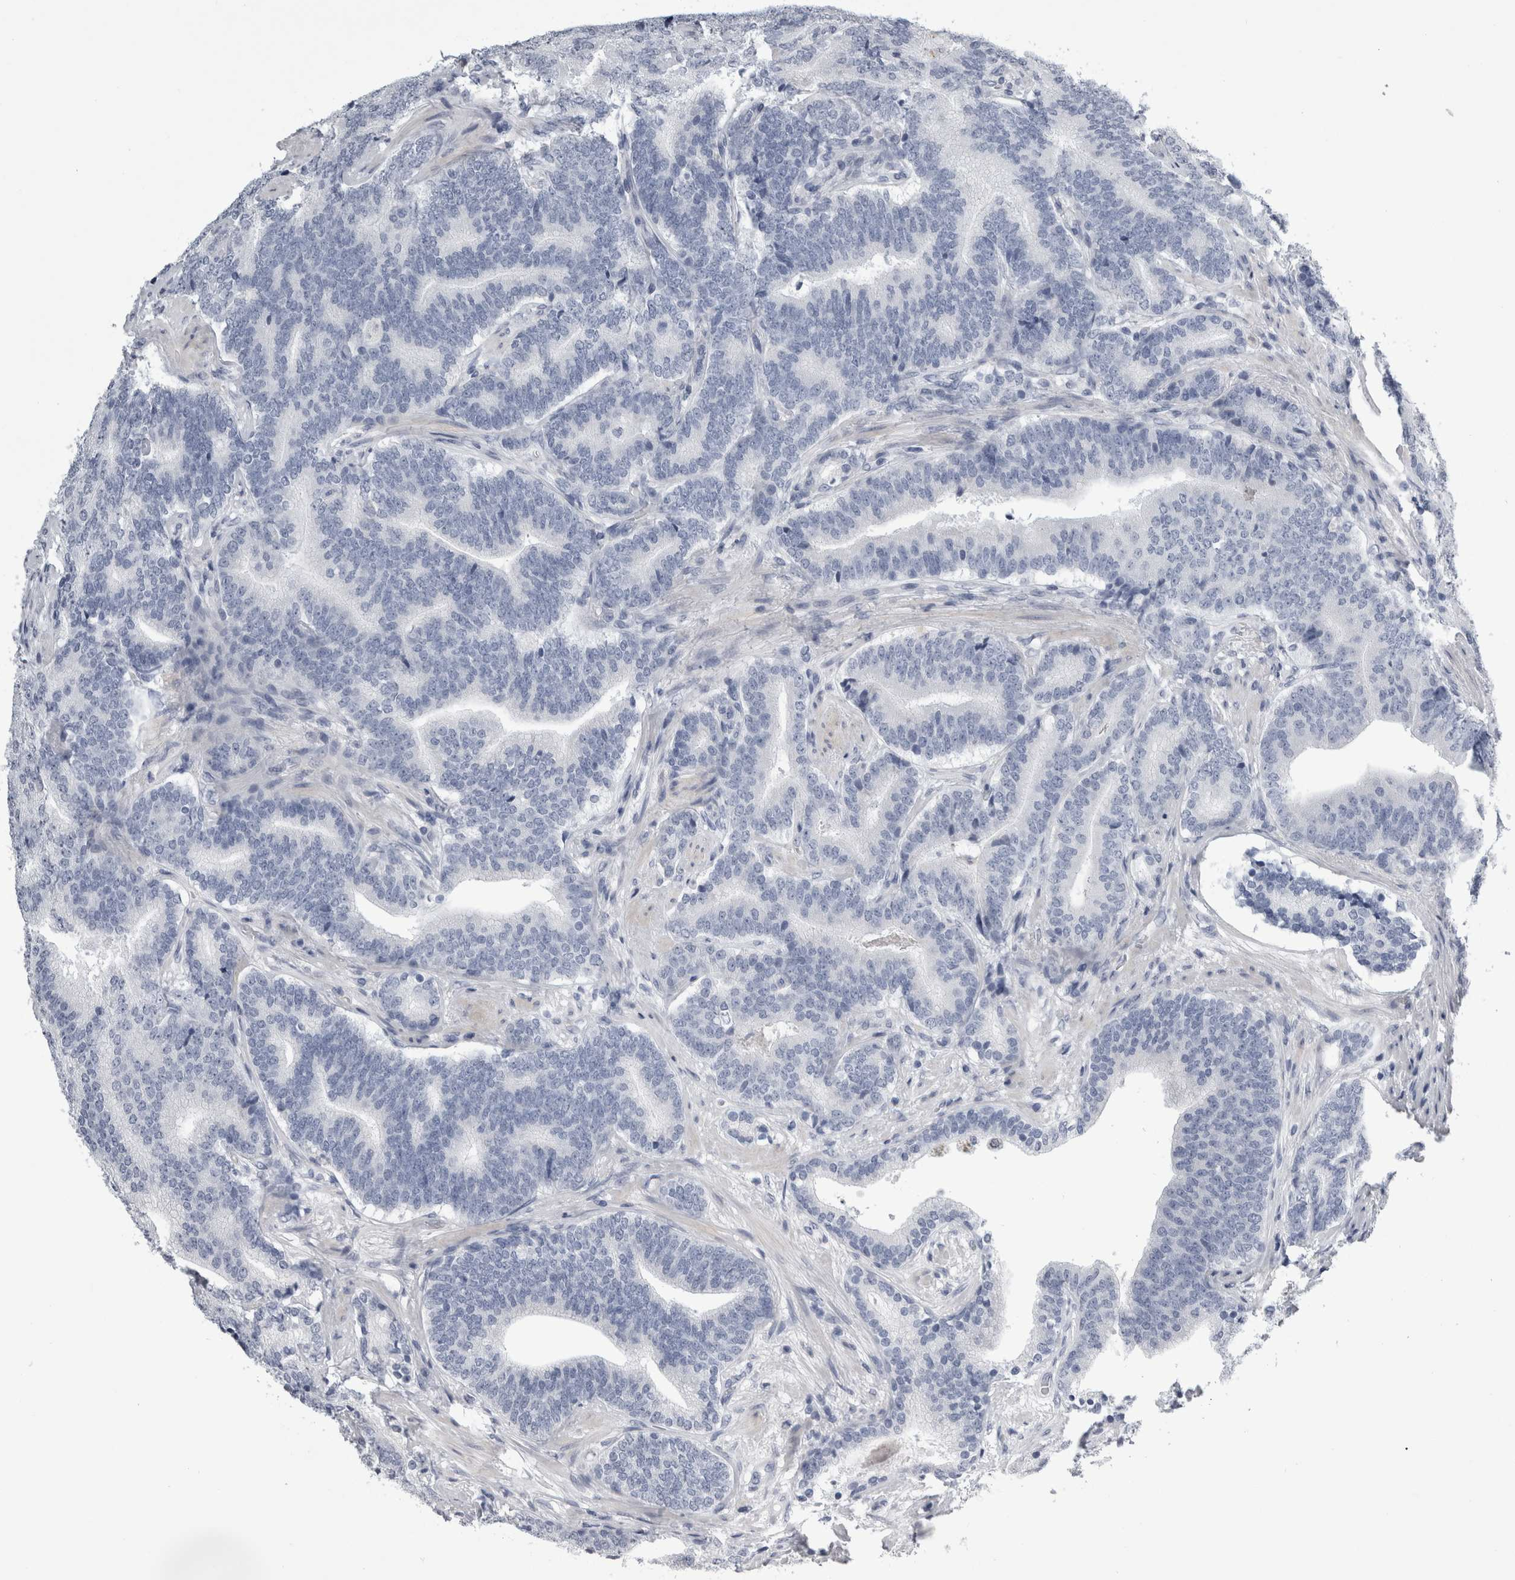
{"staining": {"intensity": "negative", "quantity": "none", "location": "none"}, "tissue": "prostate cancer", "cell_type": "Tumor cells", "image_type": "cancer", "snomed": [{"axis": "morphology", "description": "Adenocarcinoma, High grade"}, {"axis": "topography", "description": "Prostate"}], "caption": "Human prostate adenocarcinoma (high-grade) stained for a protein using immunohistochemistry displays no expression in tumor cells.", "gene": "ALDH8A1", "patient": {"sex": "male", "age": 55}}